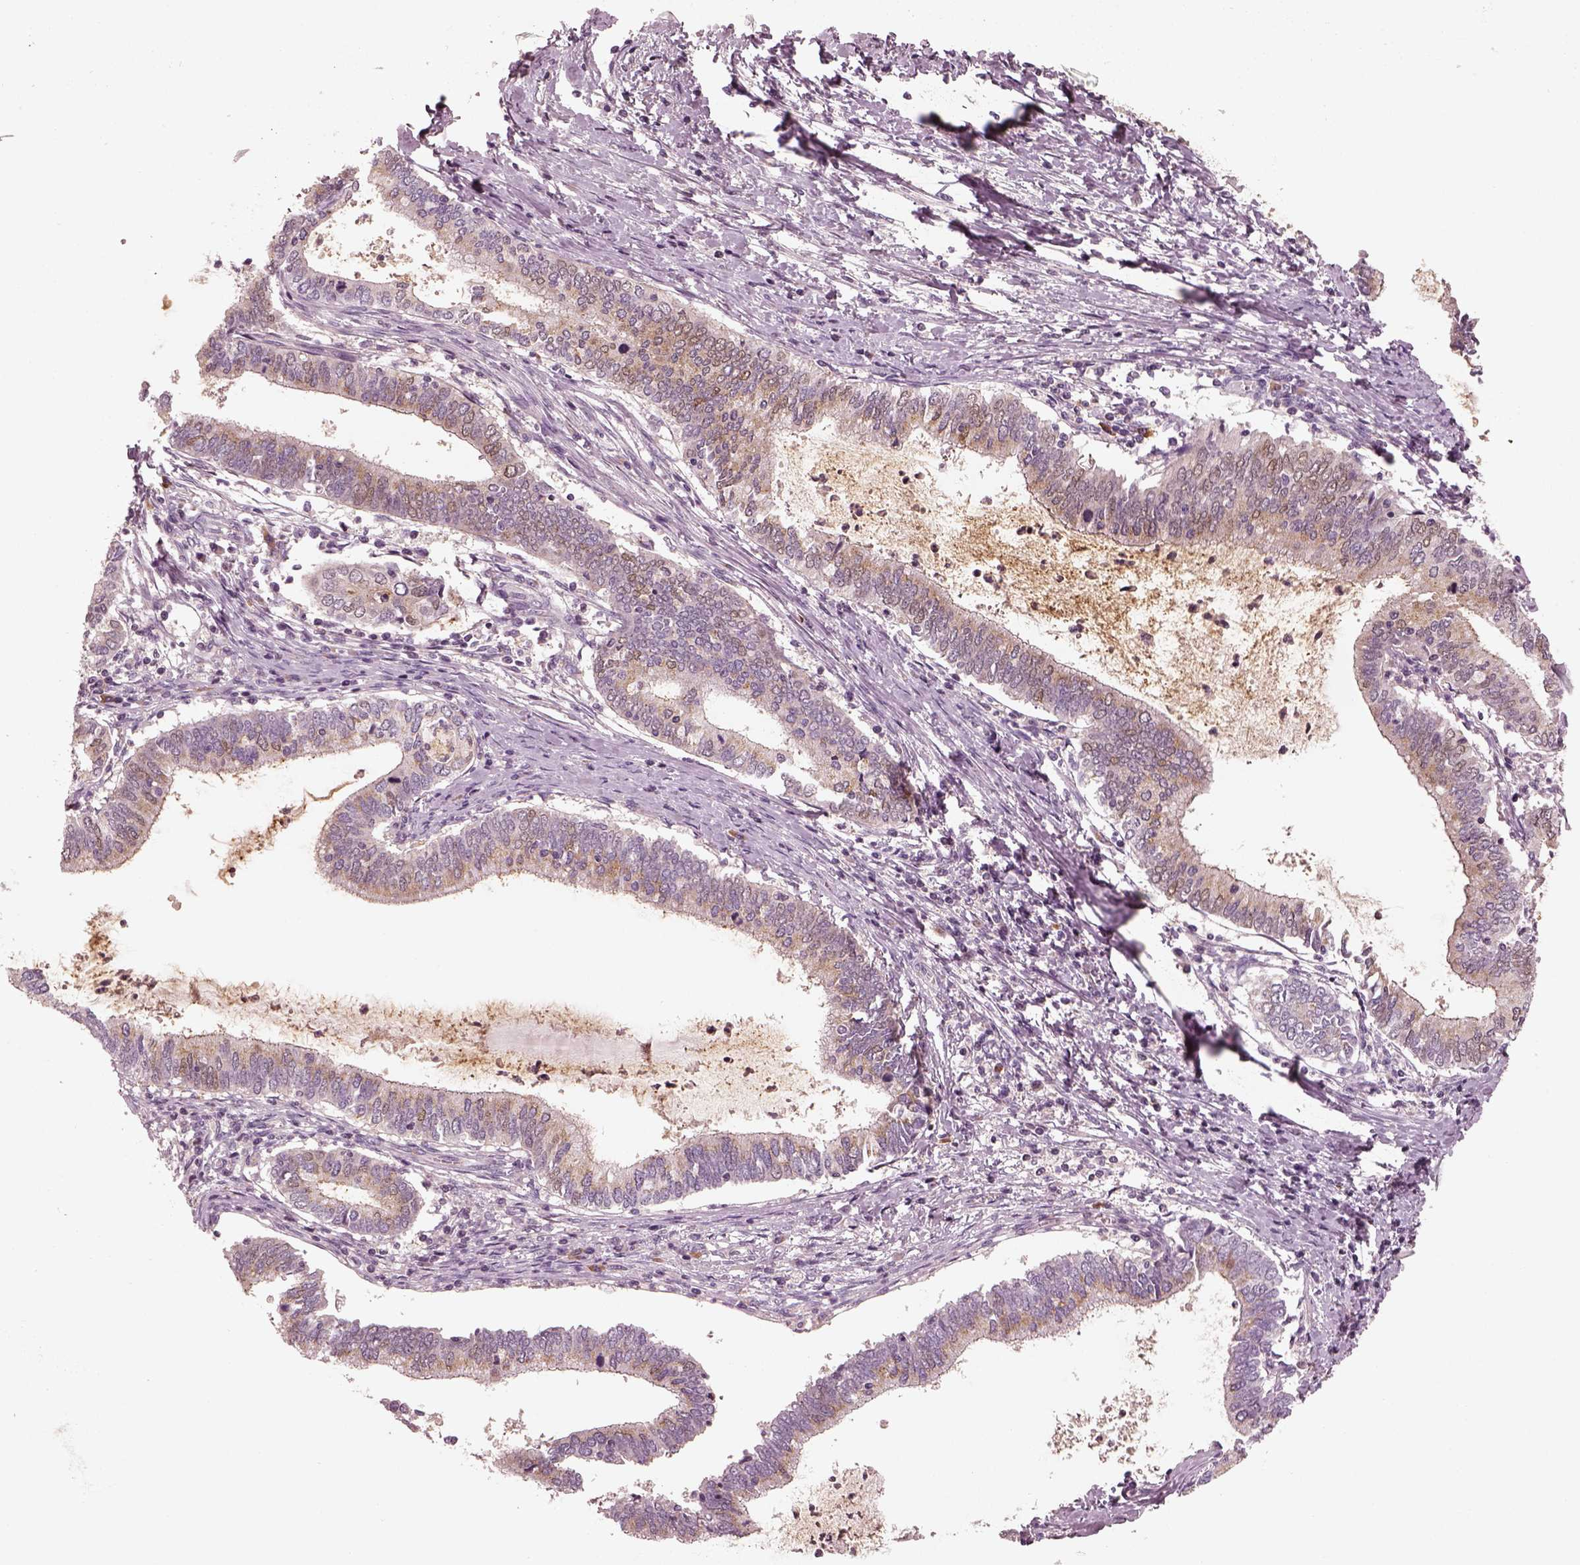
{"staining": {"intensity": "weak", "quantity": "25%-75%", "location": "cytoplasmic/membranous,nuclear"}, "tissue": "cervical cancer", "cell_type": "Tumor cells", "image_type": "cancer", "snomed": [{"axis": "morphology", "description": "Adenocarcinoma, NOS"}, {"axis": "topography", "description": "Cervix"}], "caption": "Immunohistochemical staining of cervical adenocarcinoma reveals weak cytoplasmic/membranous and nuclear protein staining in approximately 25%-75% of tumor cells.", "gene": "SDCBP2", "patient": {"sex": "female", "age": 42}}